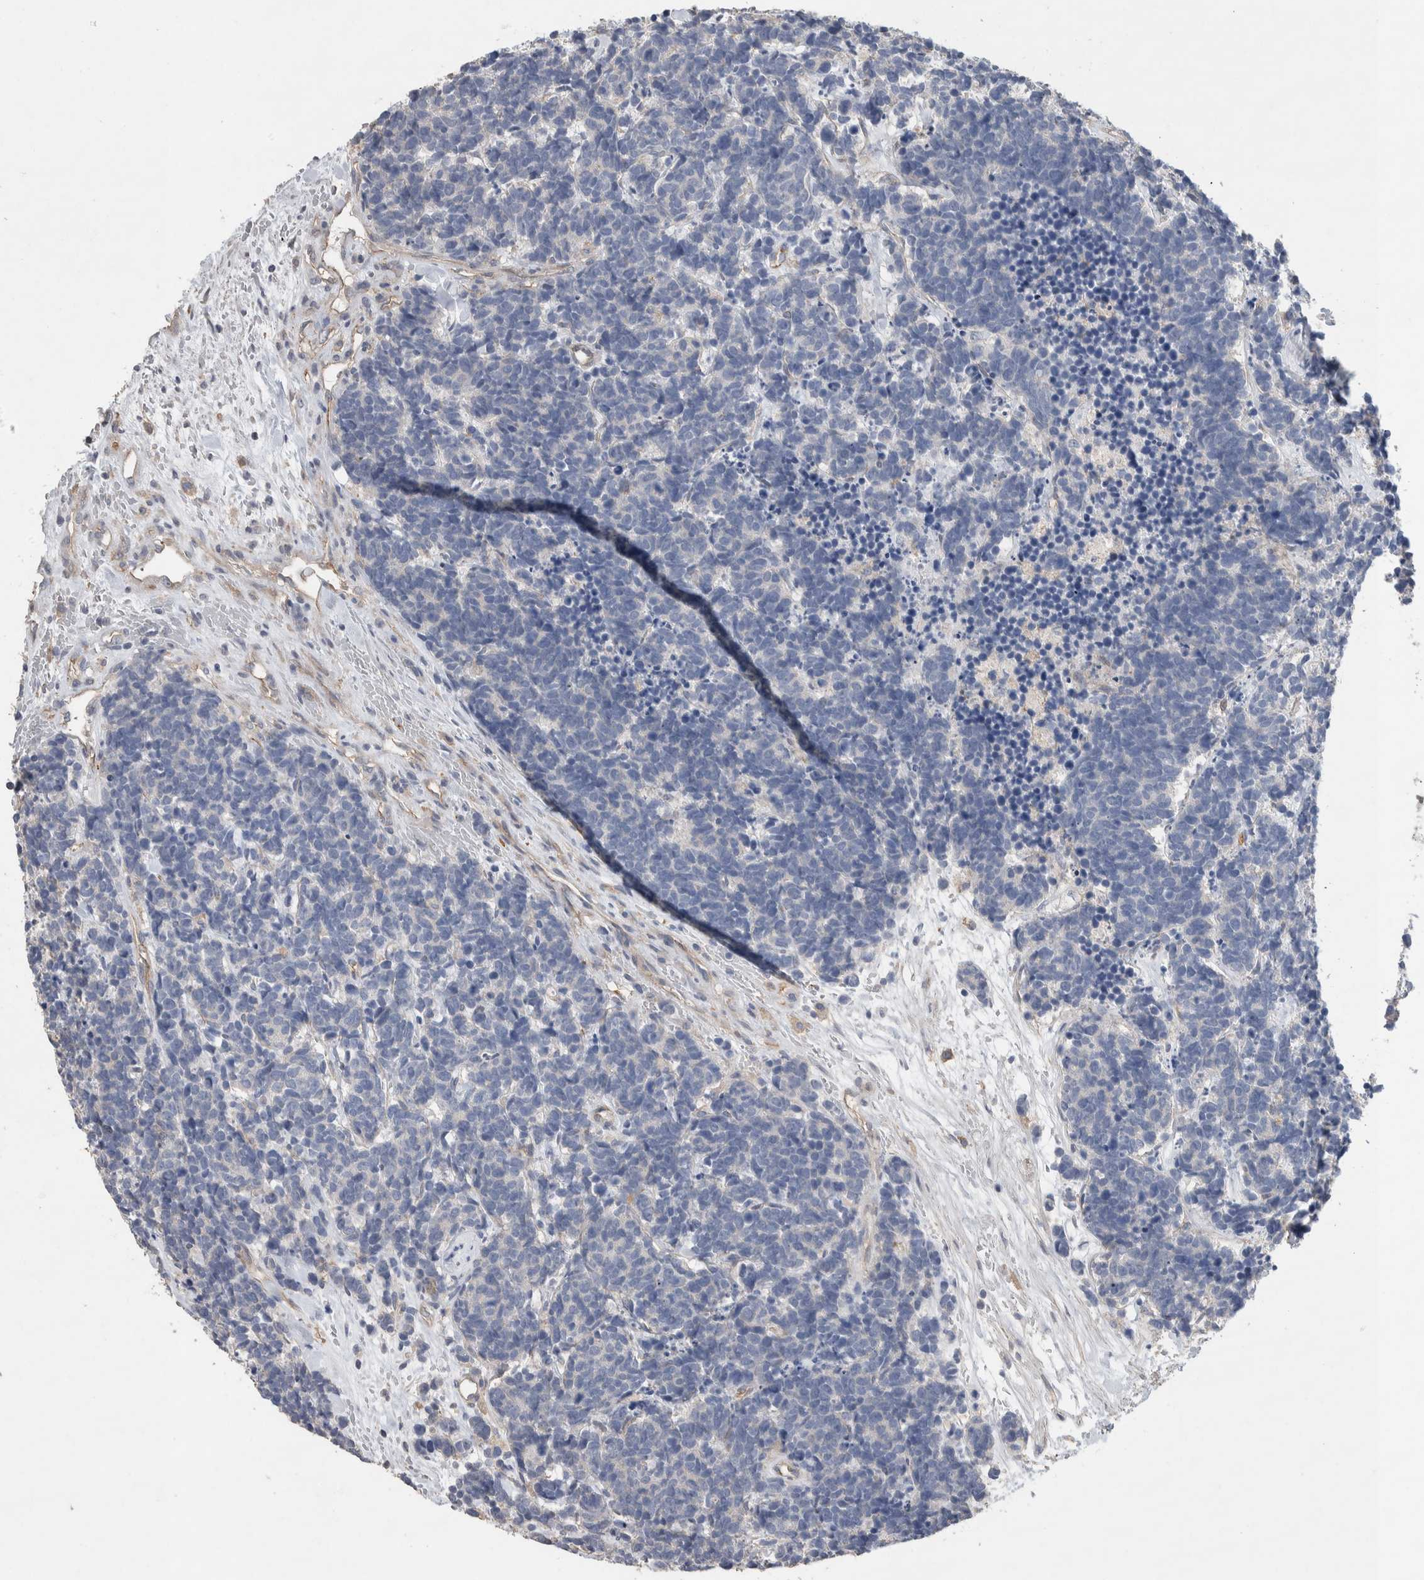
{"staining": {"intensity": "negative", "quantity": "none", "location": "none"}, "tissue": "carcinoid", "cell_type": "Tumor cells", "image_type": "cancer", "snomed": [{"axis": "morphology", "description": "Carcinoma, NOS"}, {"axis": "morphology", "description": "Carcinoid, malignant, NOS"}, {"axis": "topography", "description": "Urinary bladder"}], "caption": "The photomicrograph exhibits no staining of tumor cells in carcinoid.", "gene": "GCNA", "patient": {"sex": "male", "age": 57}}